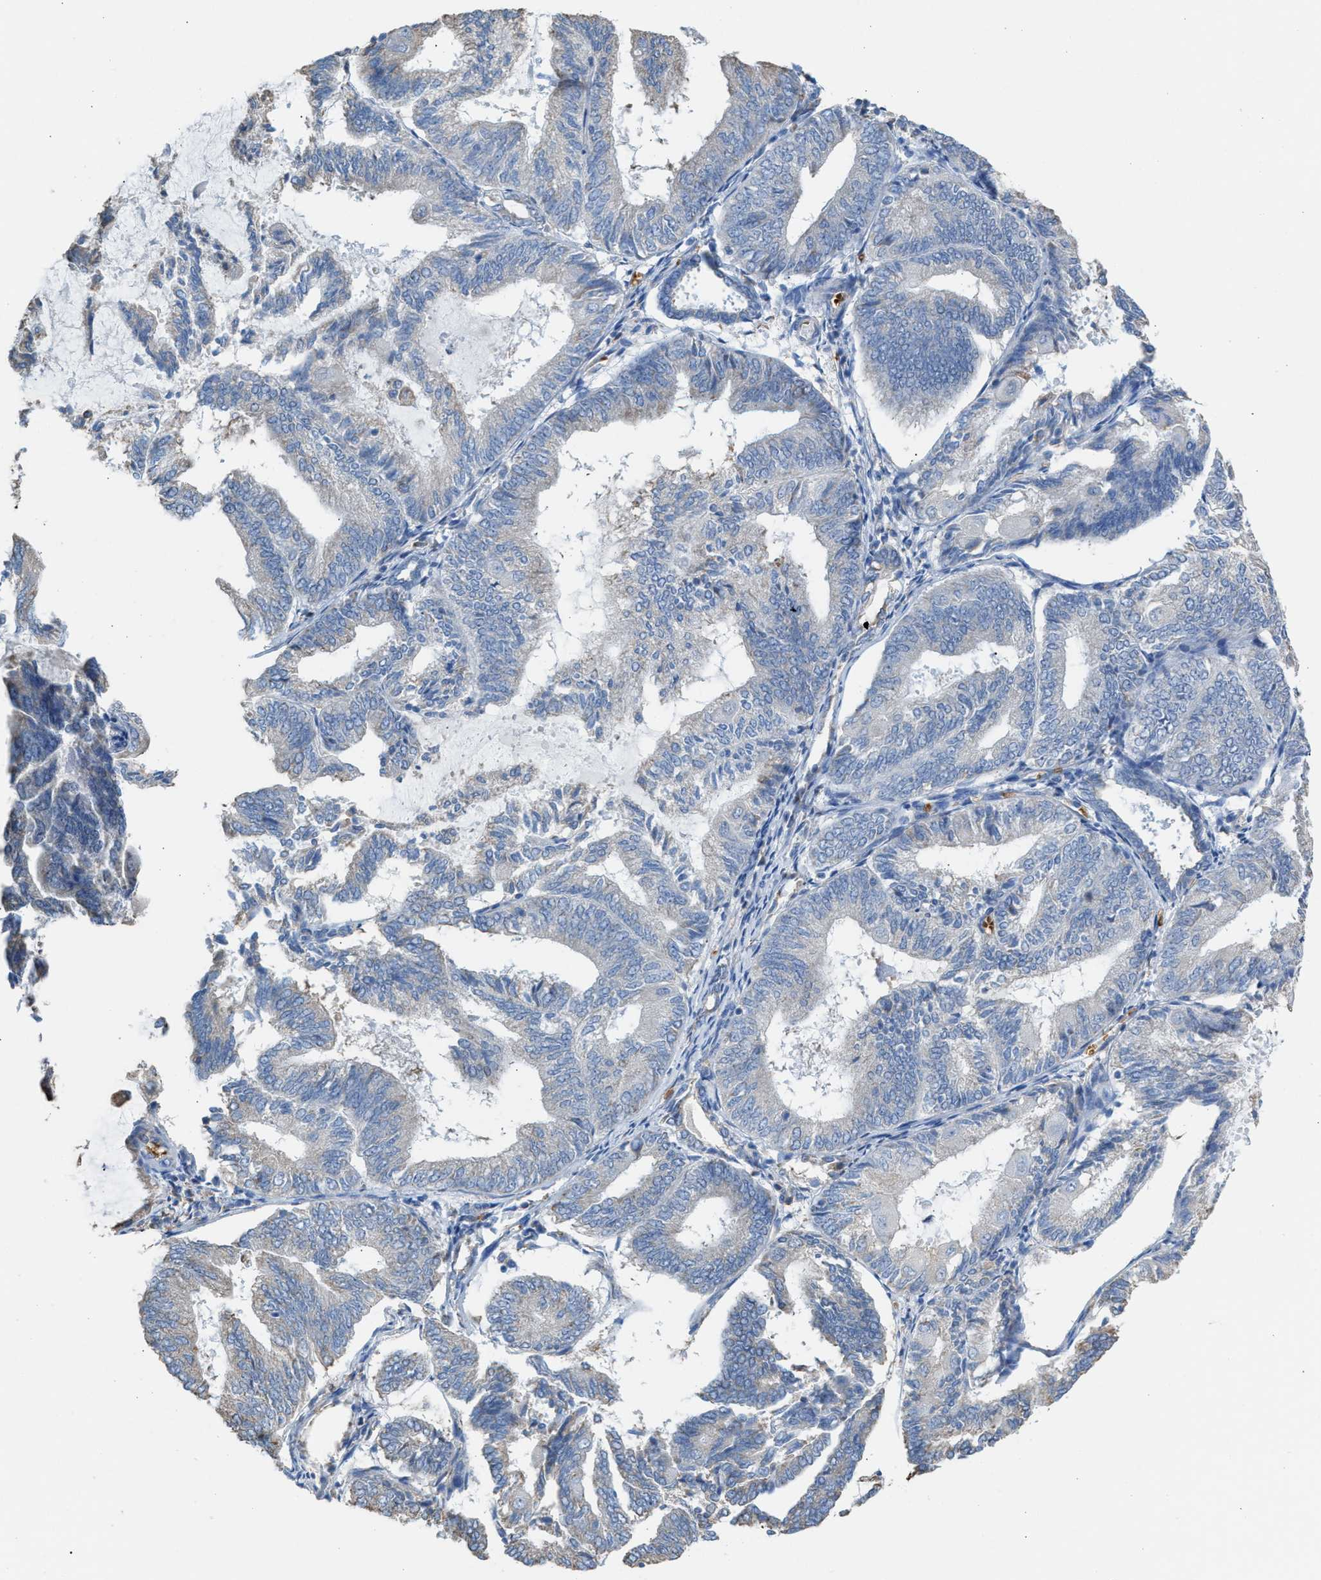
{"staining": {"intensity": "negative", "quantity": "none", "location": "none"}, "tissue": "endometrial cancer", "cell_type": "Tumor cells", "image_type": "cancer", "snomed": [{"axis": "morphology", "description": "Adenocarcinoma, NOS"}, {"axis": "topography", "description": "Endometrium"}], "caption": "This is an IHC image of human endometrial adenocarcinoma. There is no positivity in tumor cells.", "gene": "CA3", "patient": {"sex": "female", "age": 81}}